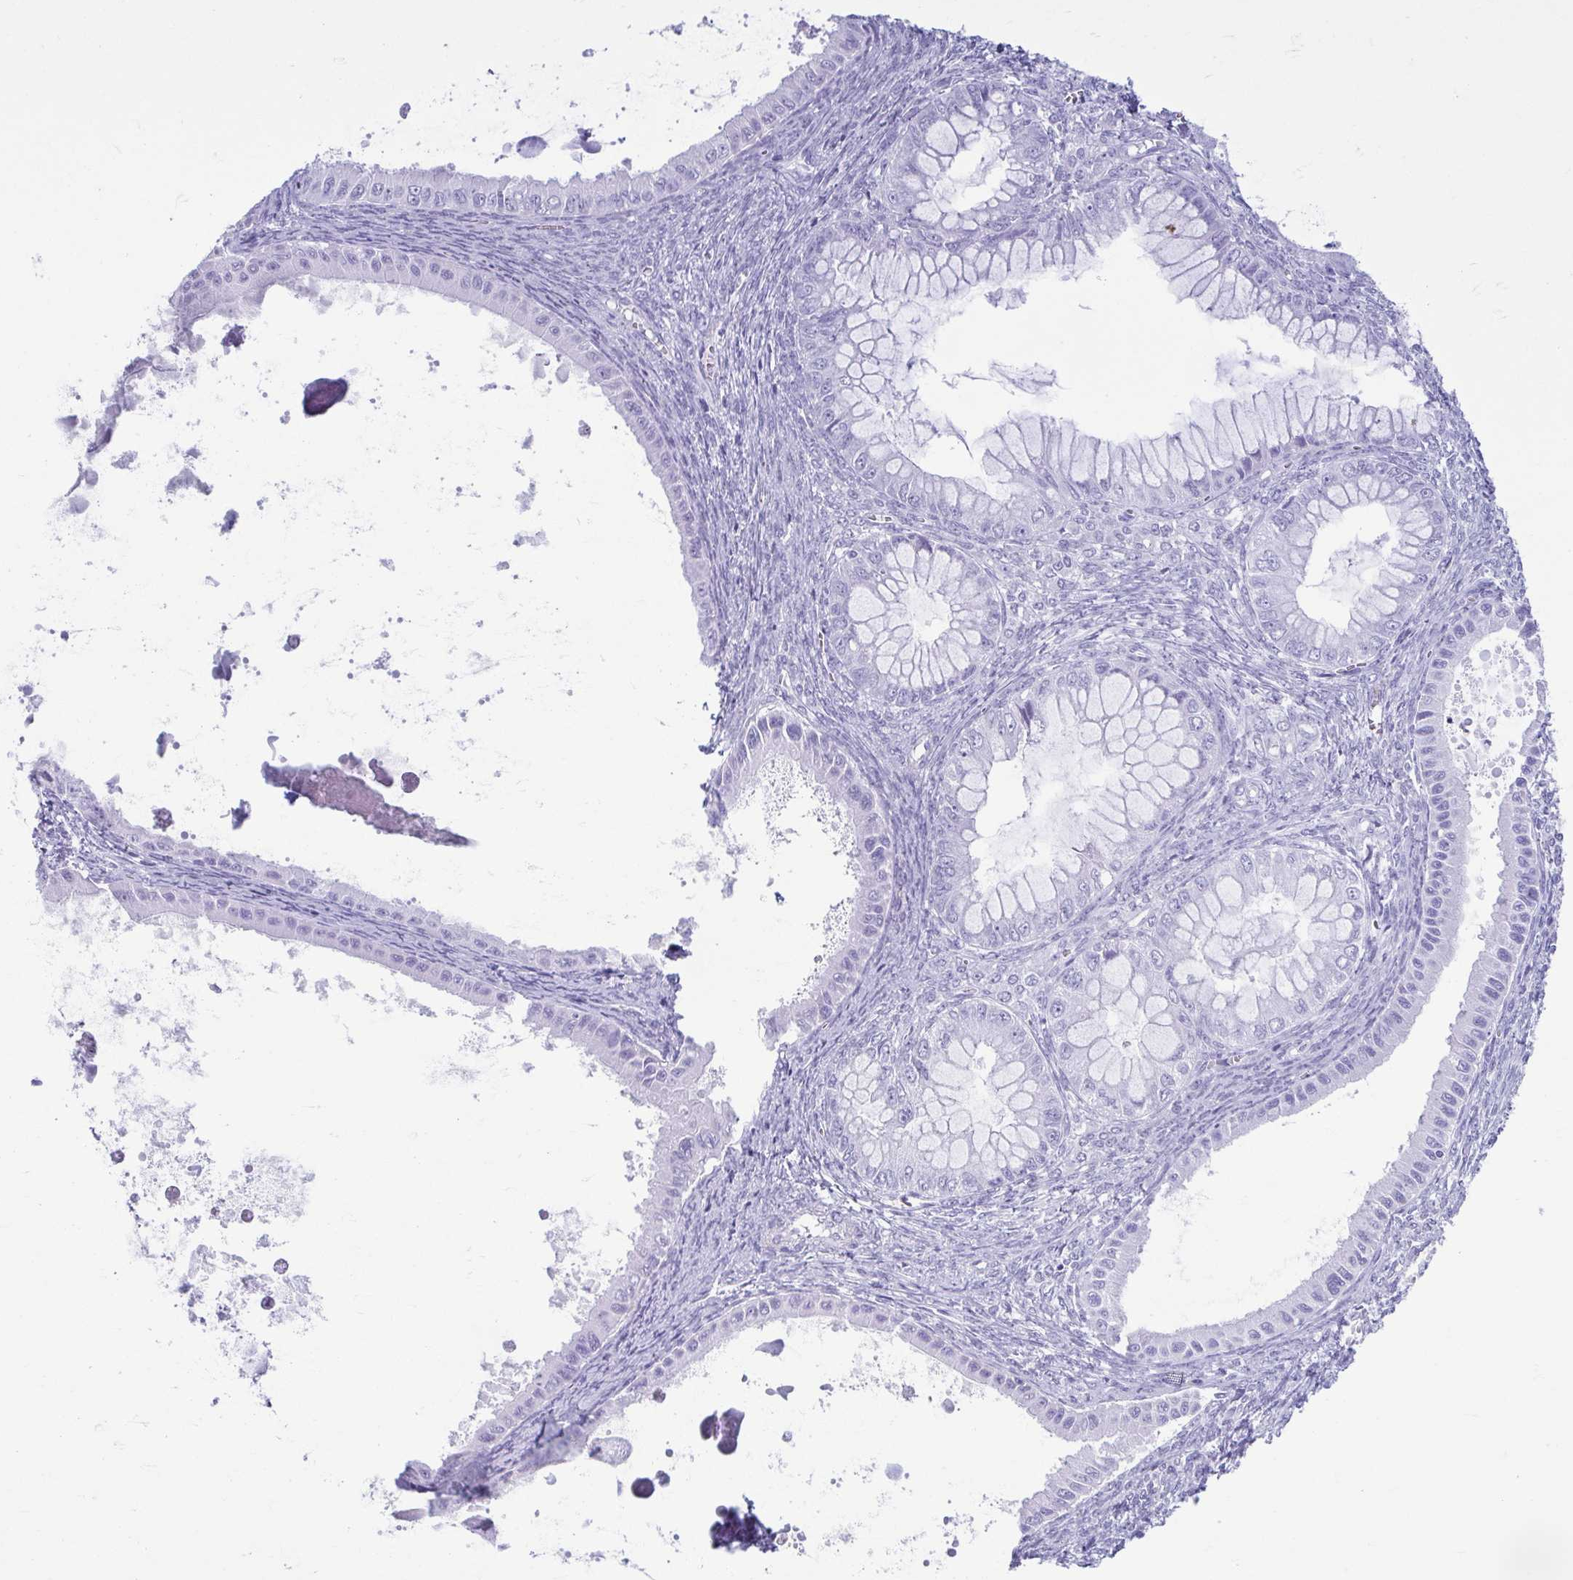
{"staining": {"intensity": "negative", "quantity": "none", "location": "none"}, "tissue": "ovarian cancer", "cell_type": "Tumor cells", "image_type": "cancer", "snomed": [{"axis": "morphology", "description": "Cystadenocarcinoma, mucinous, NOS"}, {"axis": "topography", "description": "Ovary"}], "caption": "Immunohistochemical staining of human mucinous cystadenocarcinoma (ovarian) reveals no significant expression in tumor cells. (DAB (3,3'-diaminobenzidine) immunohistochemistry with hematoxylin counter stain).", "gene": "TCEAL3", "patient": {"sex": "female", "age": 64}}